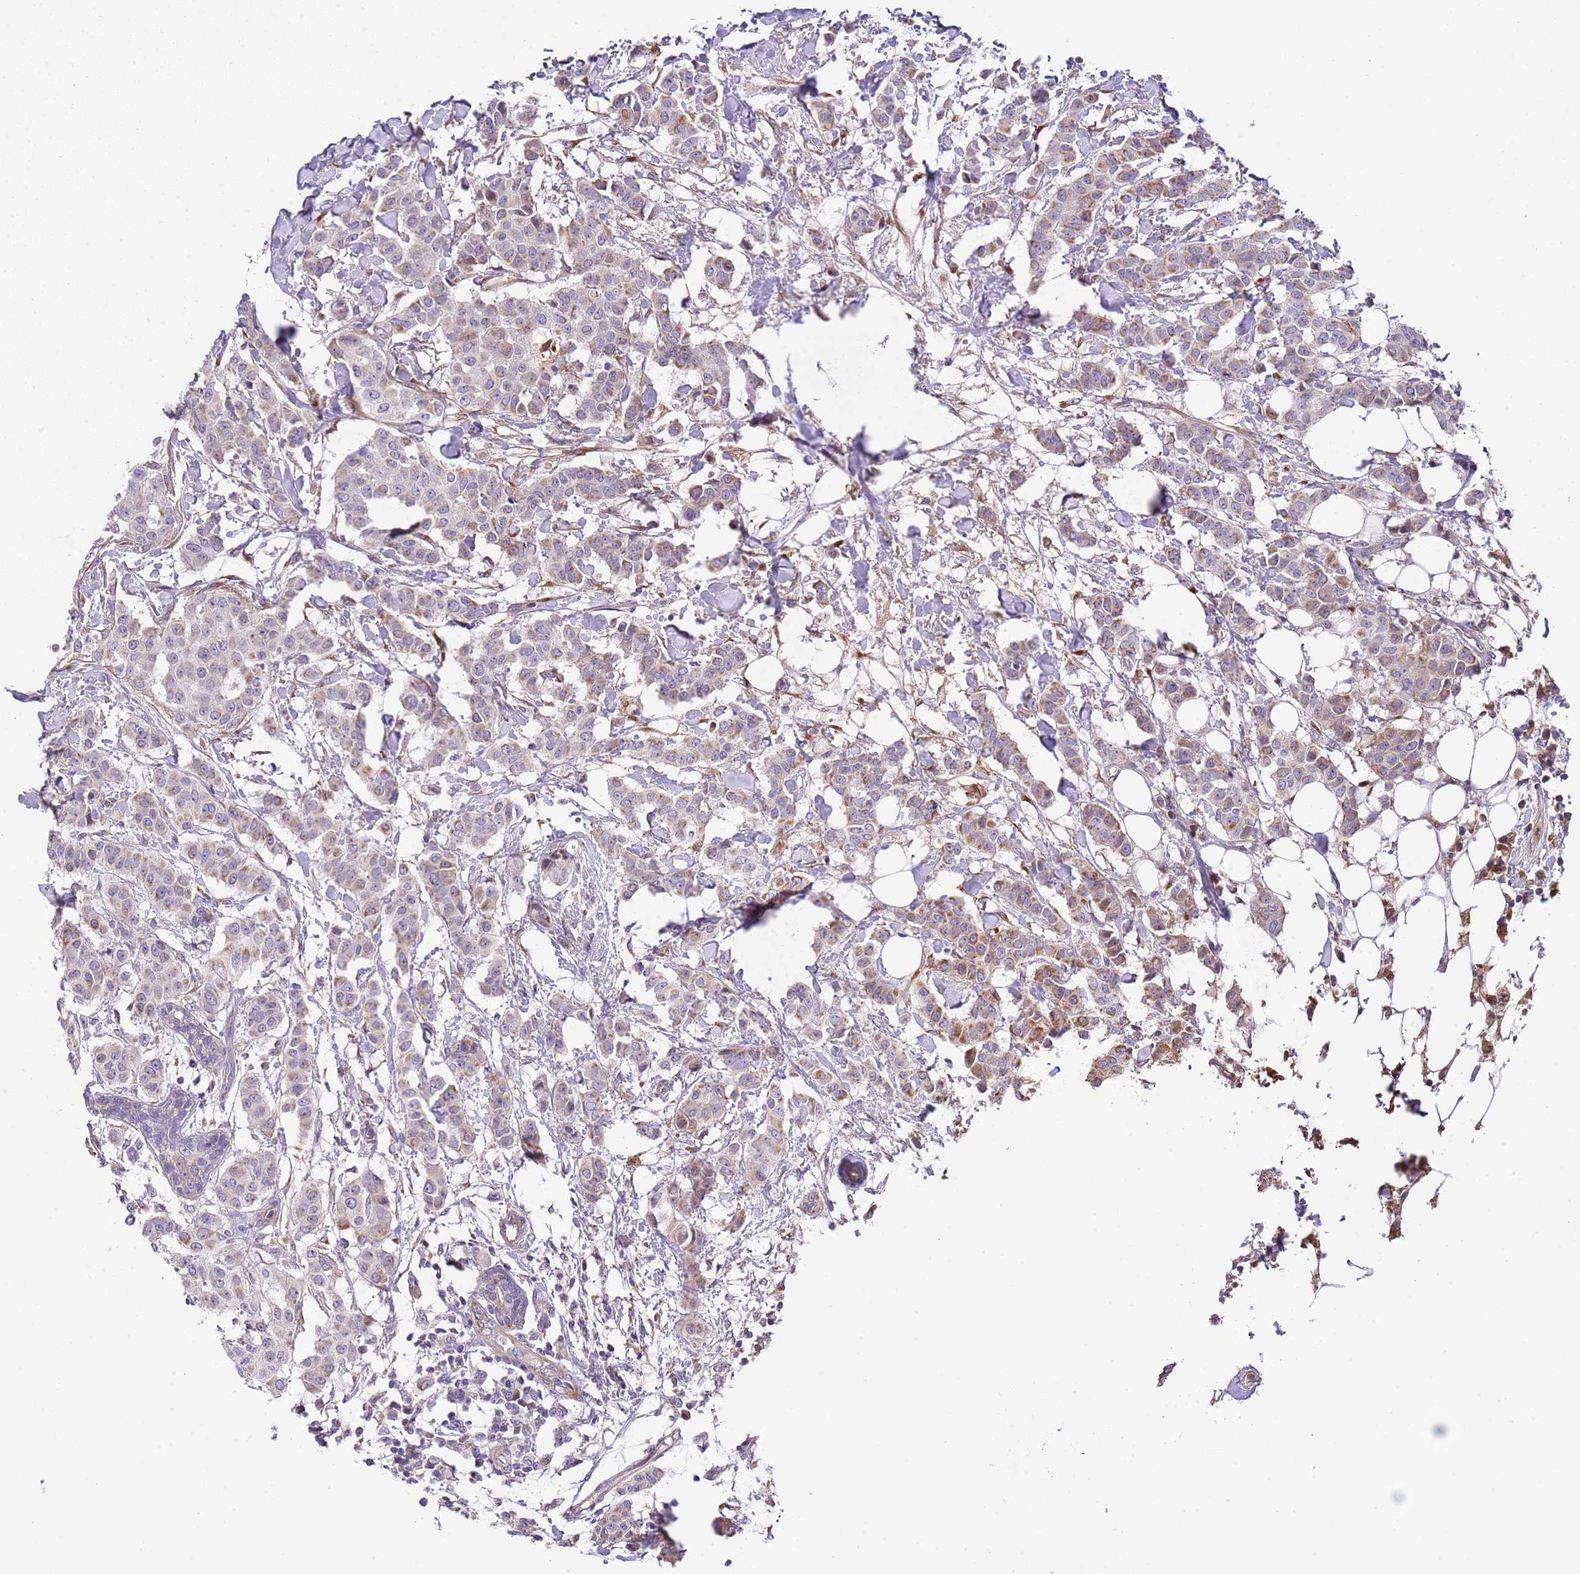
{"staining": {"intensity": "moderate", "quantity": "<25%", "location": "cytoplasmic/membranous"}, "tissue": "breast cancer", "cell_type": "Tumor cells", "image_type": "cancer", "snomed": [{"axis": "morphology", "description": "Duct carcinoma"}, {"axis": "topography", "description": "Breast"}], "caption": "IHC photomicrograph of invasive ductal carcinoma (breast) stained for a protein (brown), which demonstrates low levels of moderate cytoplasmic/membranous expression in about <25% of tumor cells.", "gene": "ABHD17C", "patient": {"sex": "female", "age": 40}}